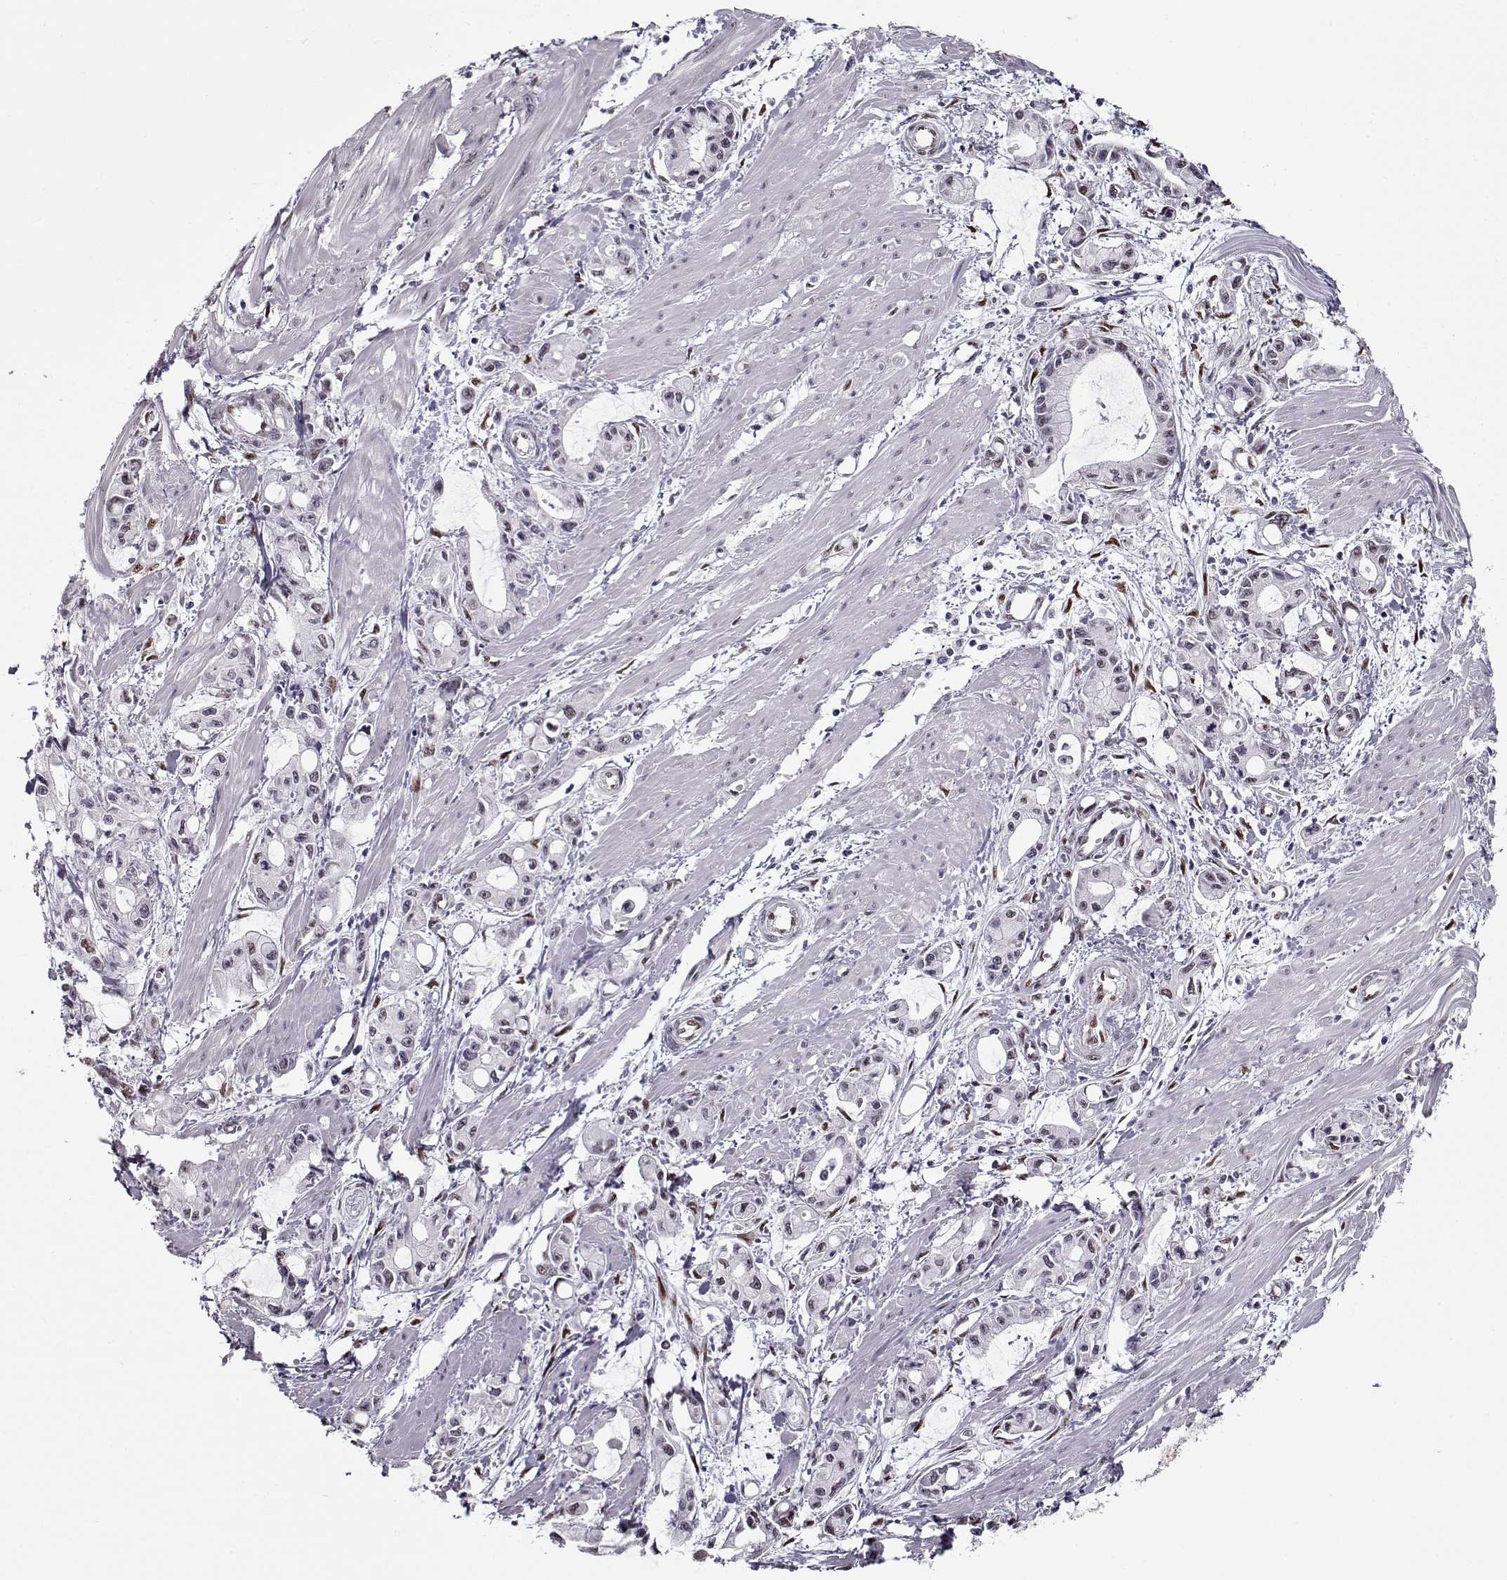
{"staining": {"intensity": "weak", "quantity": "<25%", "location": "nuclear"}, "tissue": "pancreatic cancer", "cell_type": "Tumor cells", "image_type": "cancer", "snomed": [{"axis": "morphology", "description": "Adenocarcinoma, NOS"}, {"axis": "topography", "description": "Pancreas"}], "caption": "This micrograph is of adenocarcinoma (pancreatic) stained with immunohistochemistry to label a protein in brown with the nuclei are counter-stained blue. There is no expression in tumor cells.", "gene": "PRMT8", "patient": {"sex": "male", "age": 48}}